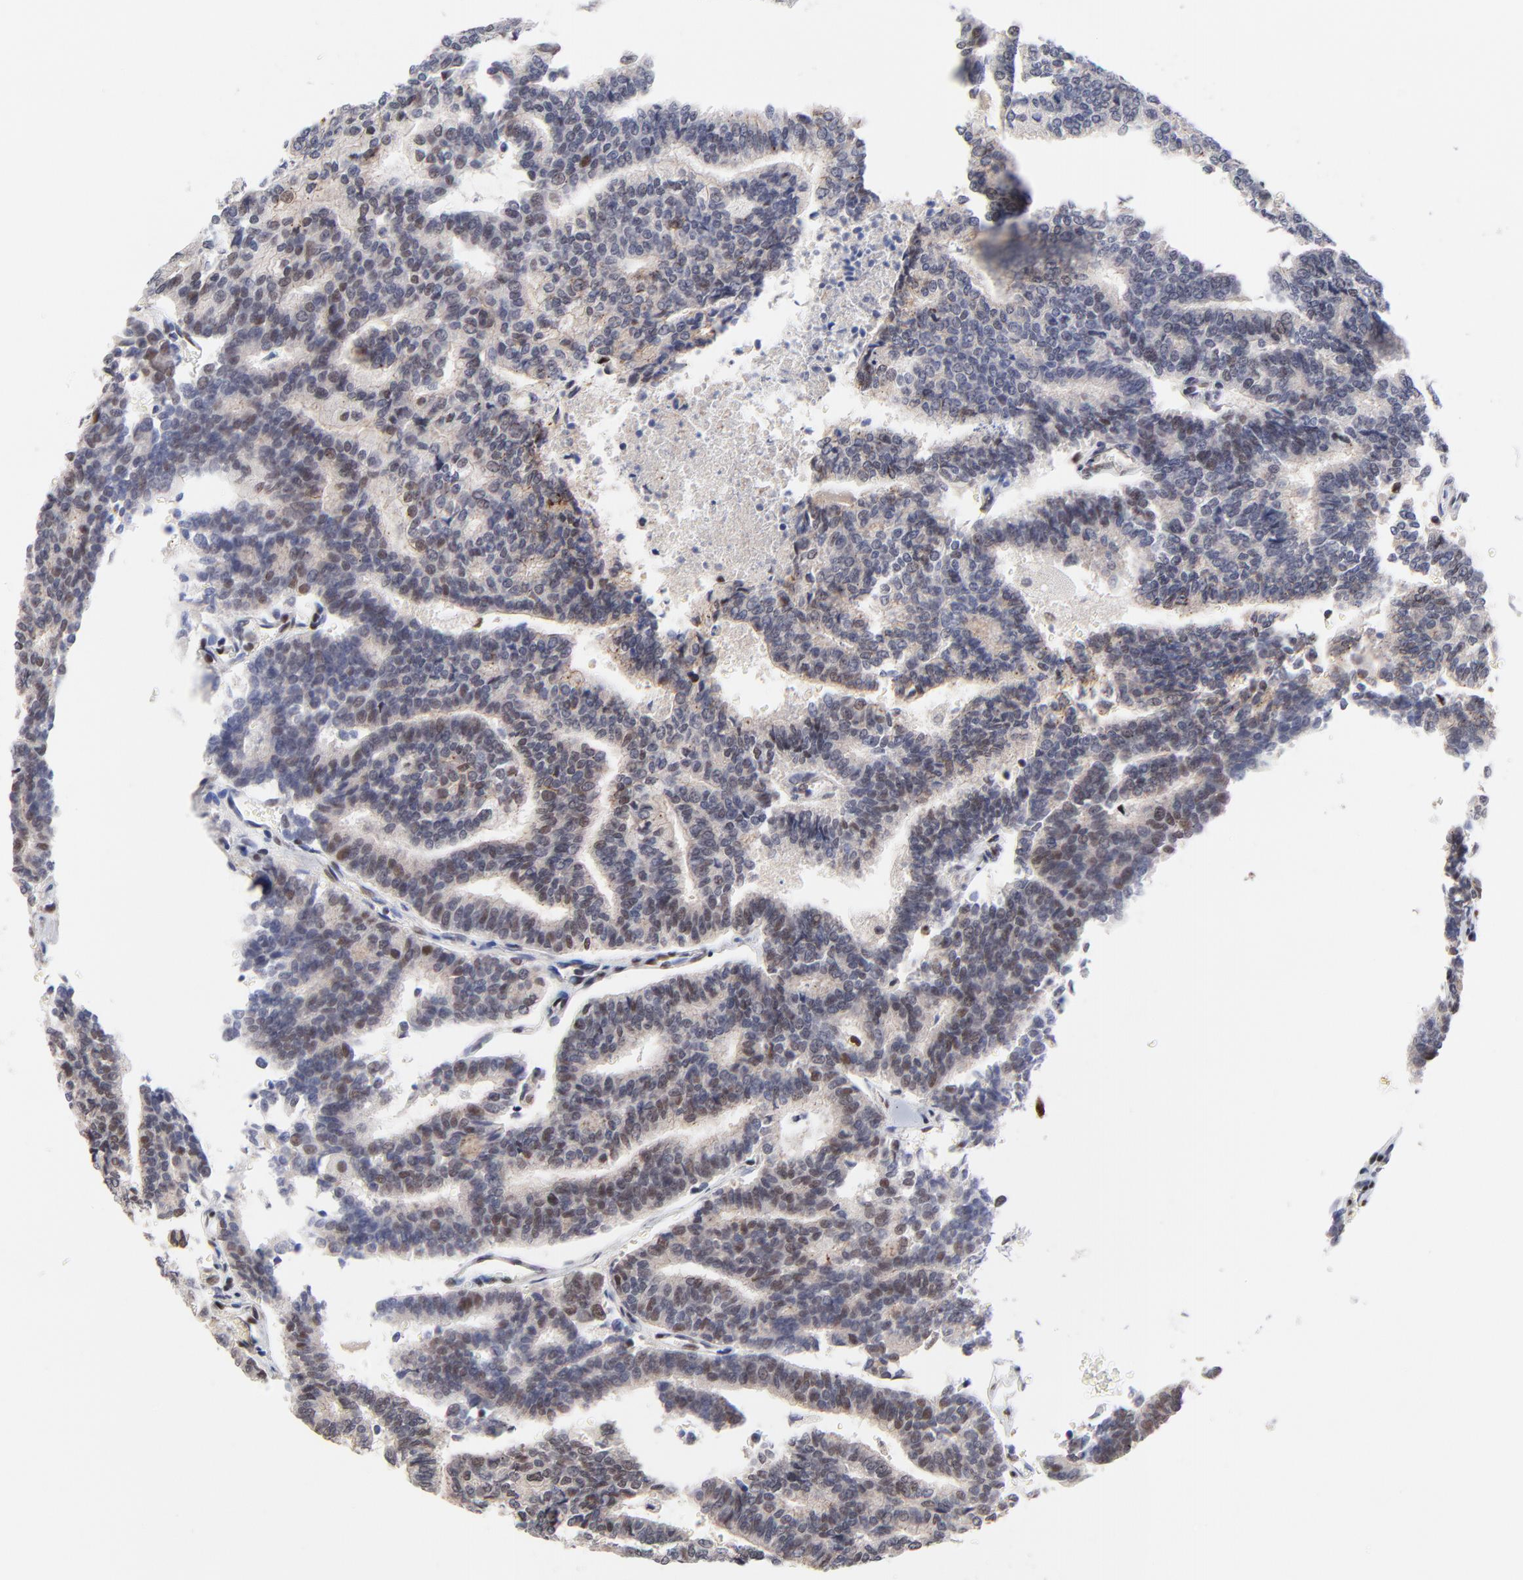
{"staining": {"intensity": "weak", "quantity": "<25%", "location": "nuclear"}, "tissue": "thyroid cancer", "cell_type": "Tumor cells", "image_type": "cancer", "snomed": [{"axis": "morphology", "description": "Papillary adenocarcinoma, NOS"}, {"axis": "topography", "description": "Thyroid gland"}], "caption": "Tumor cells show no significant staining in papillary adenocarcinoma (thyroid). (Stains: DAB immunohistochemistry (IHC) with hematoxylin counter stain, Microscopy: brightfield microscopy at high magnification).", "gene": "OGFOD1", "patient": {"sex": "female", "age": 35}}